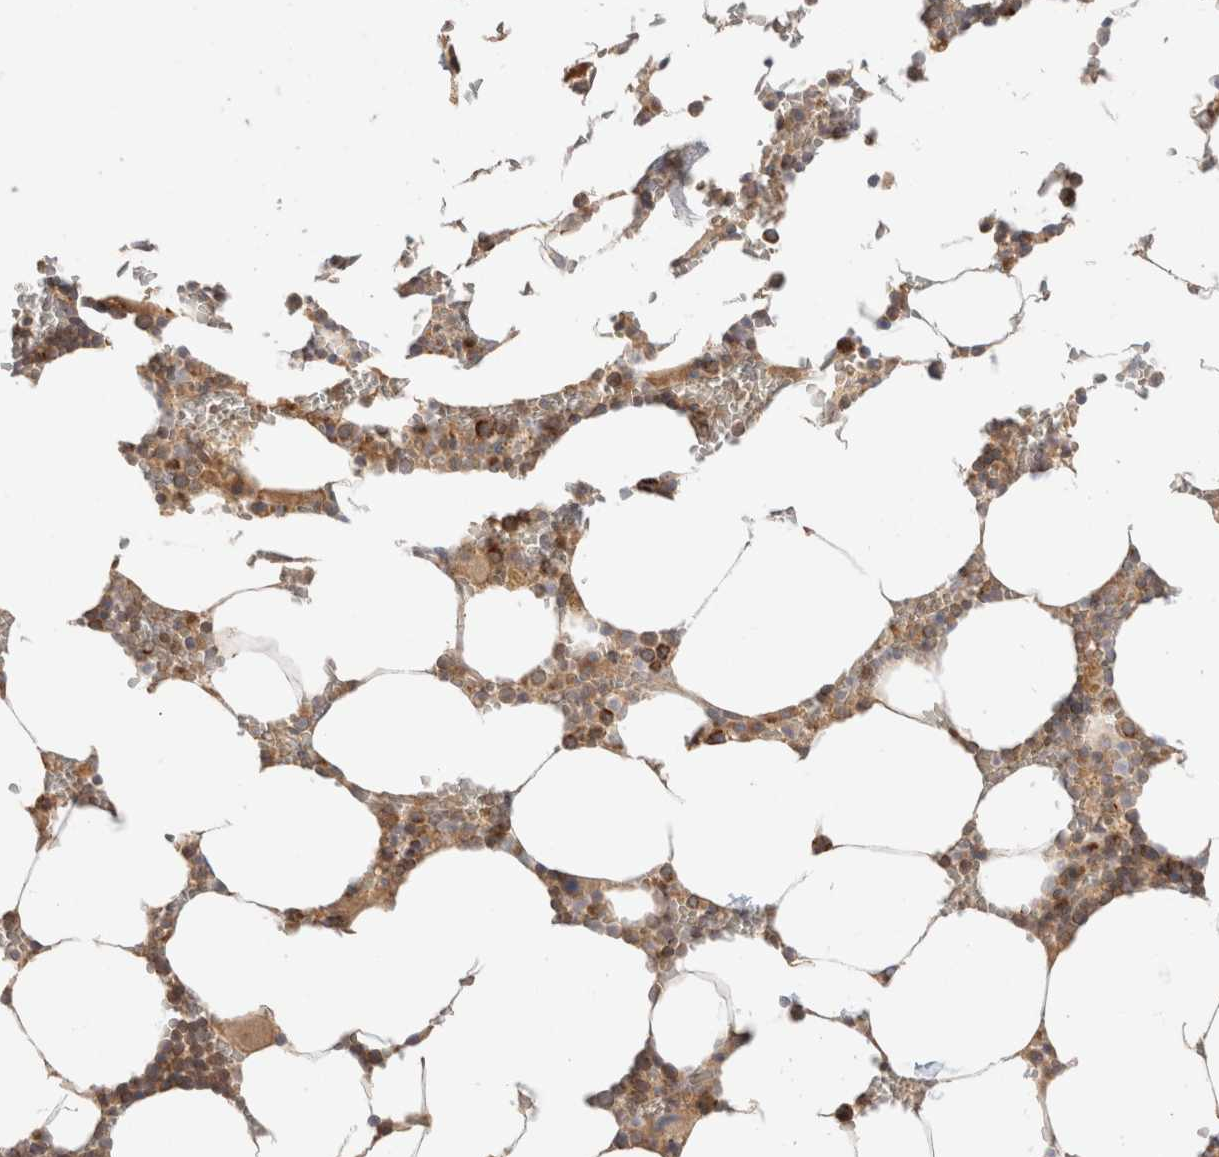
{"staining": {"intensity": "moderate", "quantity": ">75%", "location": "cytoplasmic/membranous"}, "tissue": "bone marrow", "cell_type": "Hematopoietic cells", "image_type": "normal", "snomed": [{"axis": "morphology", "description": "Normal tissue, NOS"}, {"axis": "topography", "description": "Bone marrow"}], "caption": "A medium amount of moderate cytoplasmic/membranous staining is present in about >75% of hematopoietic cells in benign bone marrow. Using DAB (brown) and hematoxylin (blue) stains, captured at high magnification using brightfield microscopy.", "gene": "MRM3", "patient": {"sex": "male", "age": 70}}